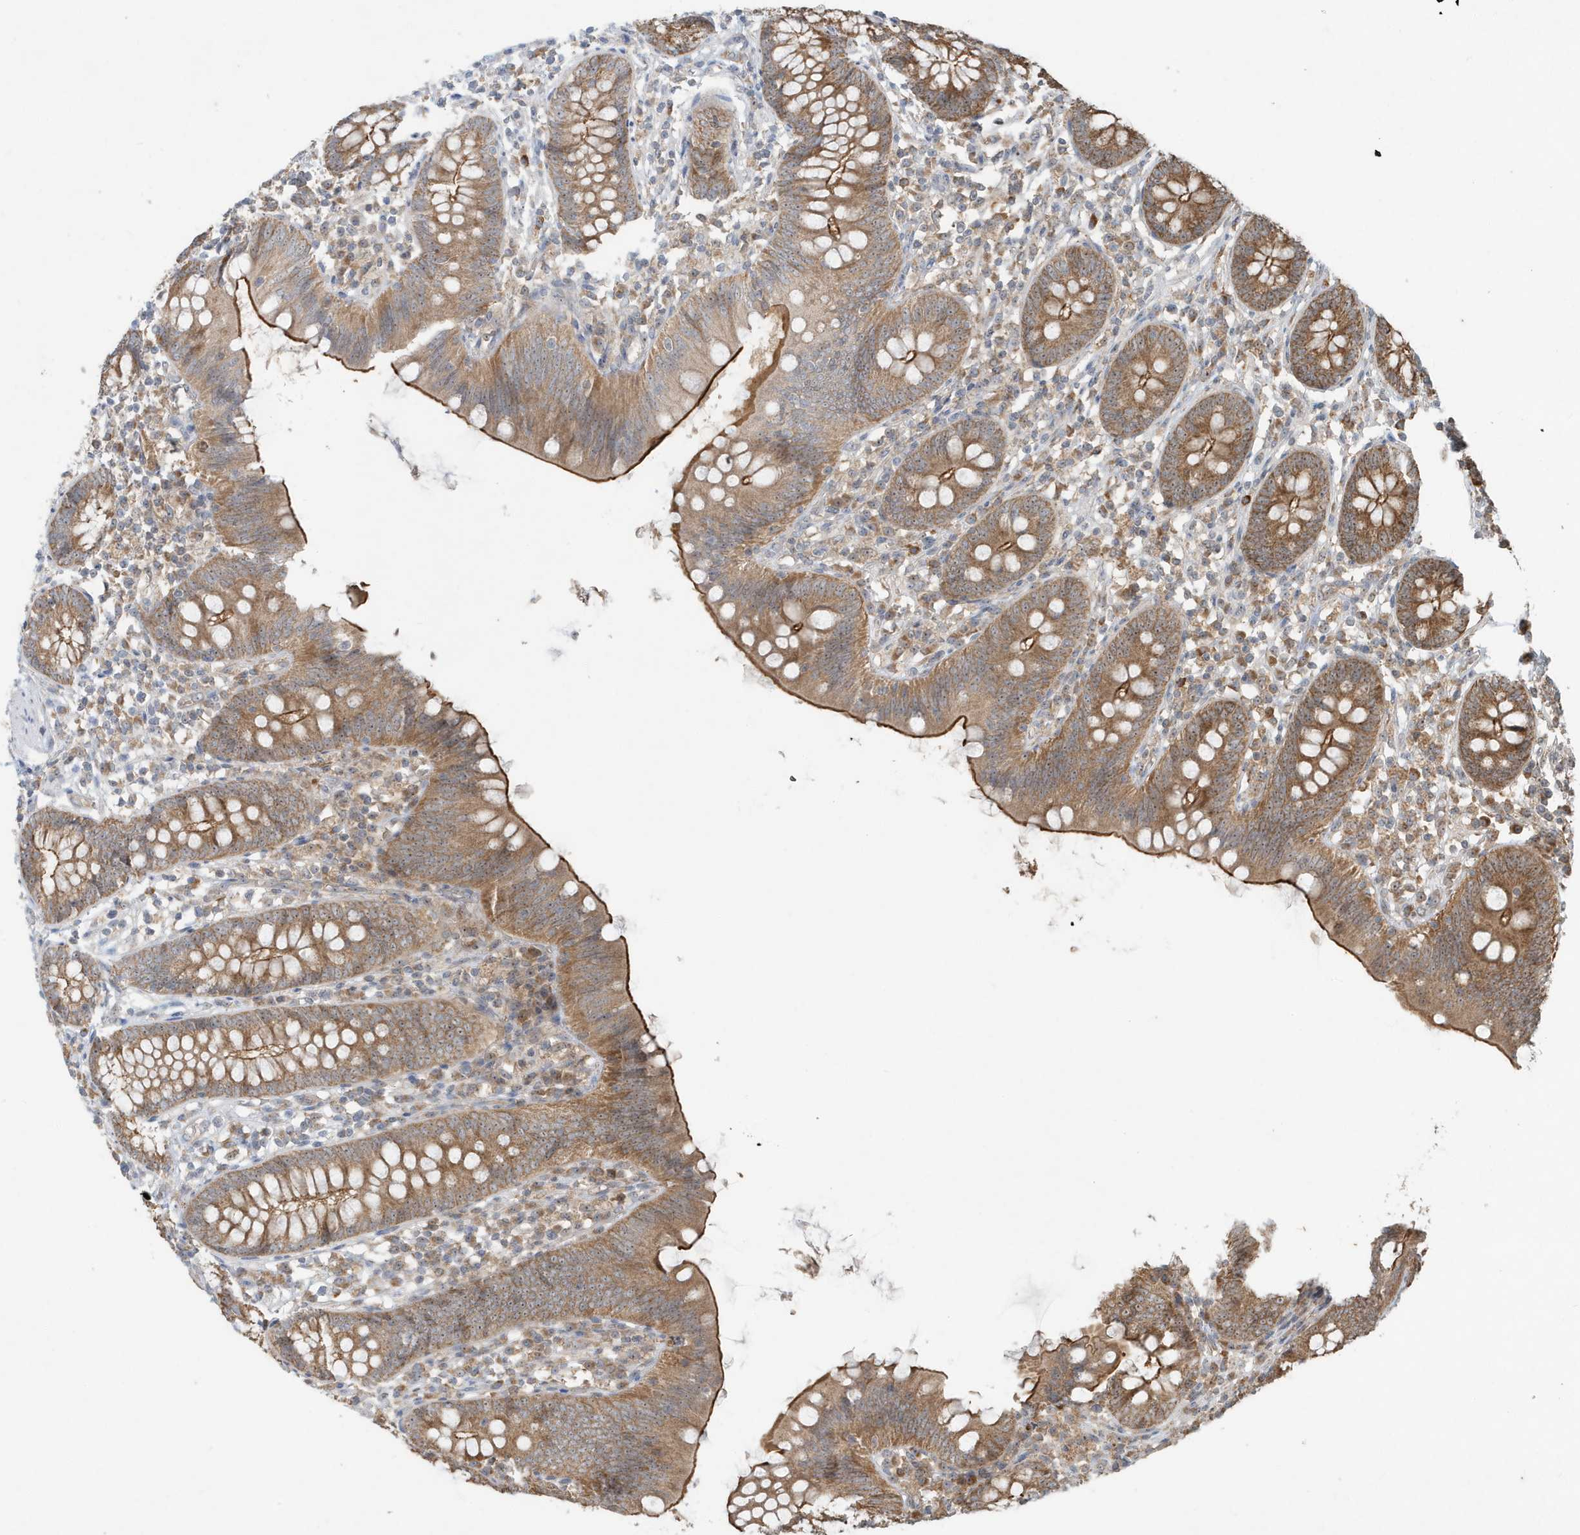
{"staining": {"intensity": "moderate", "quantity": ">75%", "location": "cytoplasmic/membranous"}, "tissue": "appendix", "cell_type": "Glandular cells", "image_type": "normal", "snomed": [{"axis": "morphology", "description": "Normal tissue, NOS"}, {"axis": "topography", "description": "Appendix"}], "caption": "A histopathology image of human appendix stained for a protein exhibits moderate cytoplasmic/membranous brown staining in glandular cells. (brown staining indicates protein expression, while blue staining denotes nuclei).", "gene": "ABCB9", "patient": {"sex": "female", "age": 62}}